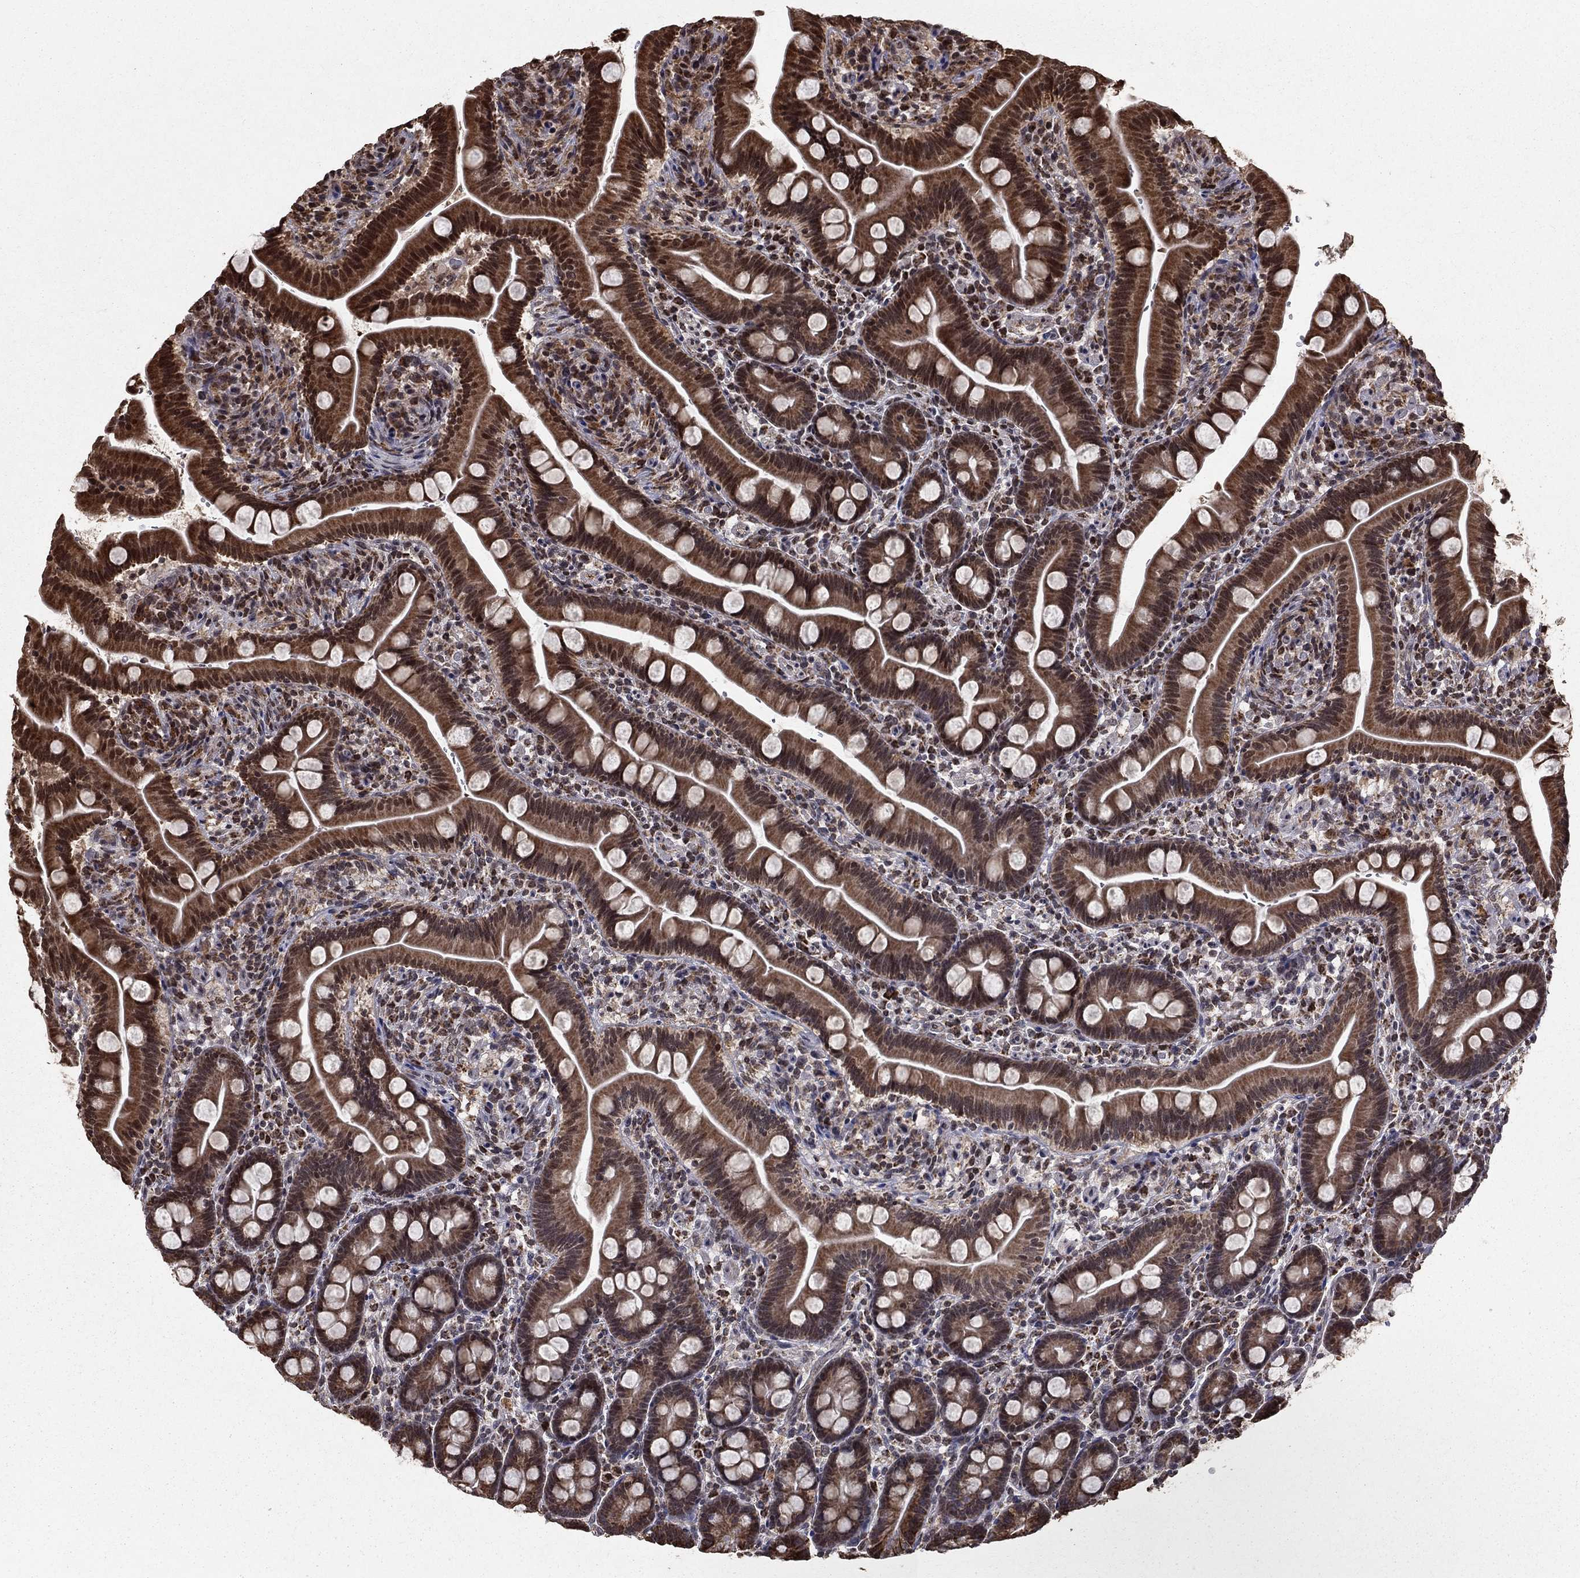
{"staining": {"intensity": "moderate", "quantity": ">75%", "location": "cytoplasmic/membranous"}, "tissue": "small intestine", "cell_type": "Glandular cells", "image_type": "normal", "snomed": [{"axis": "morphology", "description": "Normal tissue, NOS"}, {"axis": "topography", "description": "Small intestine"}], "caption": "Immunohistochemistry (IHC) micrograph of normal human small intestine stained for a protein (brown), which shows medium levels of moderate cytoplasmic/membranous expression in about >75% of glandular cells.", "gene": "ACOT13", "patient": {"sex": "female", "age": 44}}